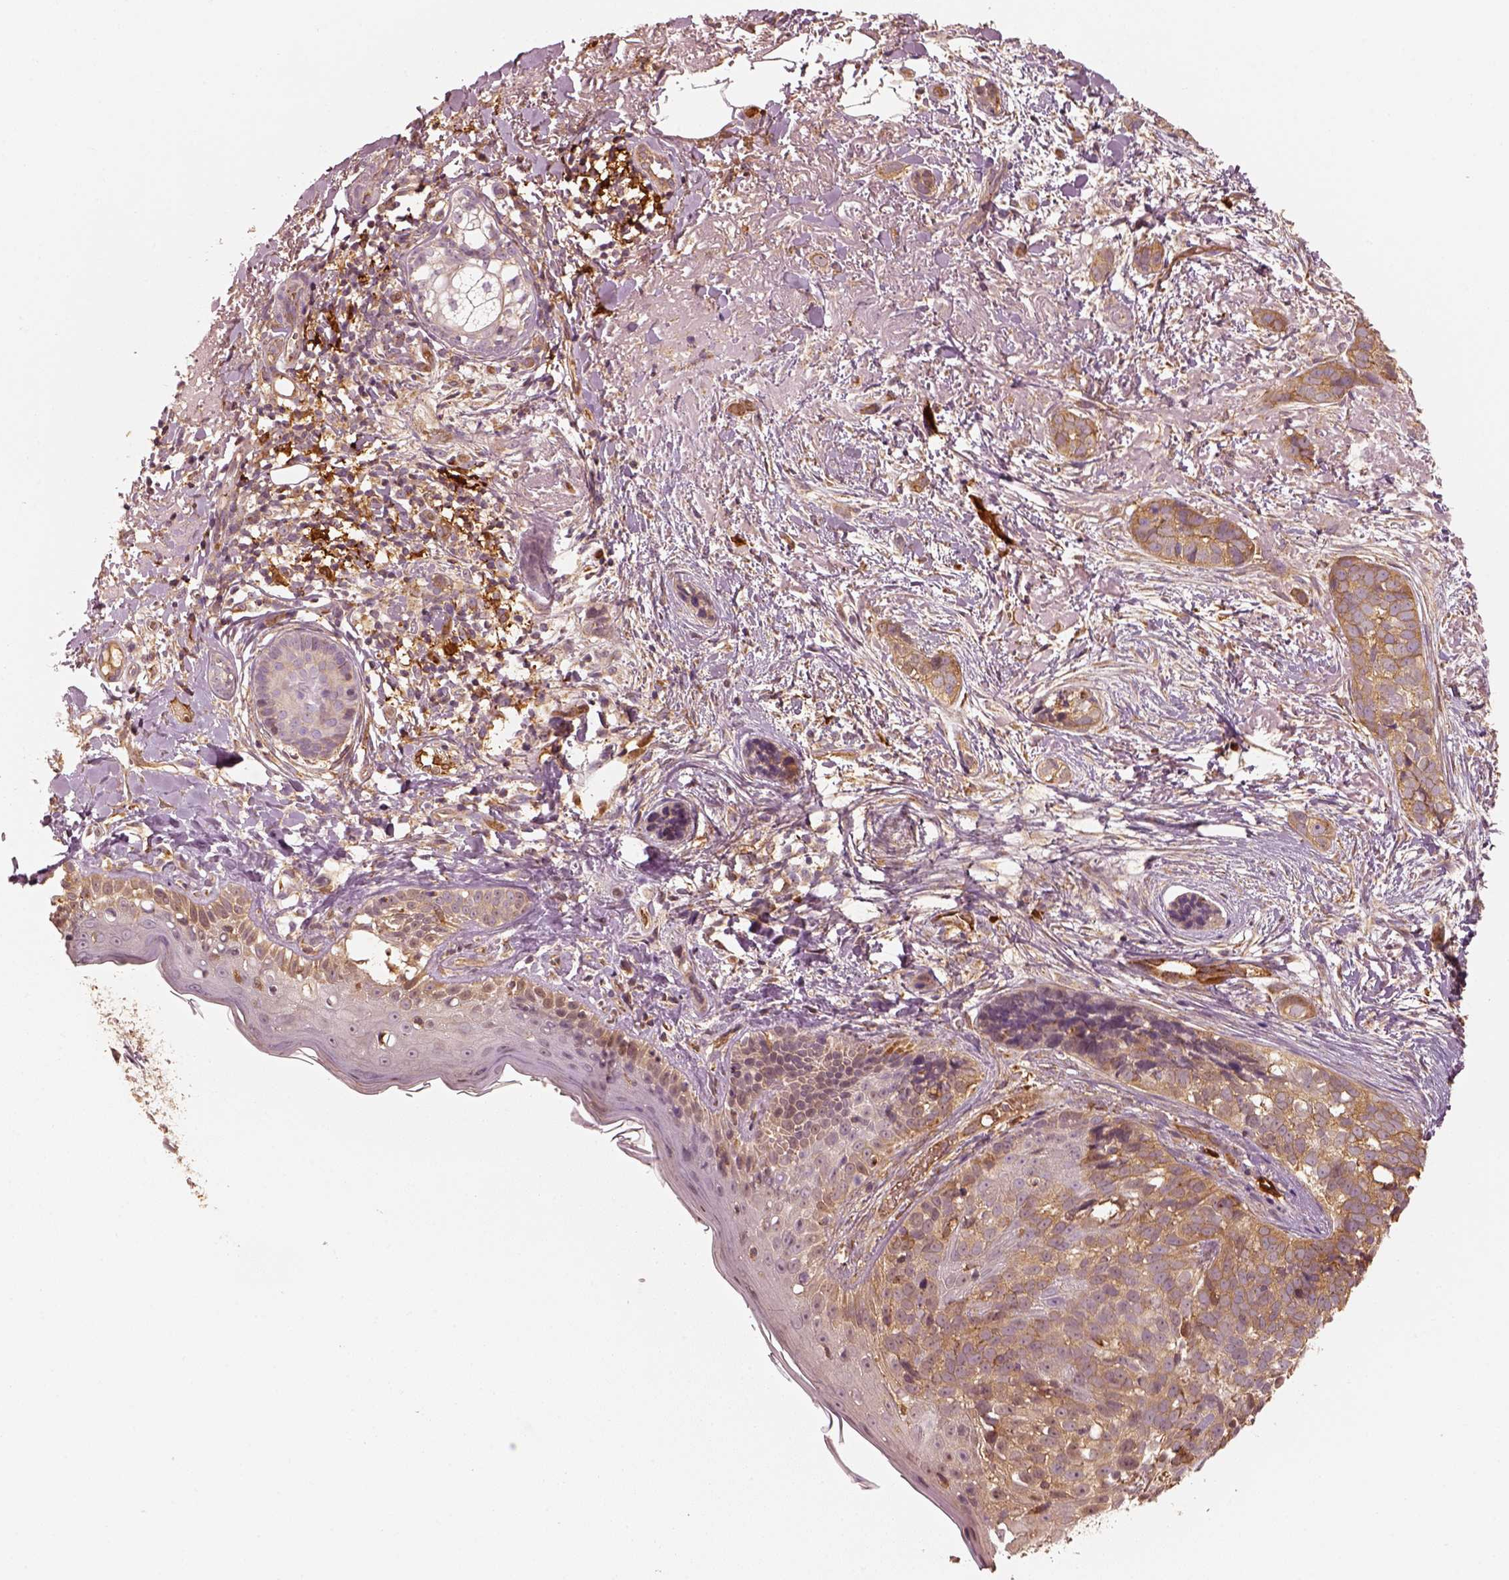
{"staining": {"intensity": "moderate", "quantity": ">75%", "location": "cytoplasmic/membranous"}, "tissue": "skin cancer", "cell_type": "Tumor cells", "image_type": "cancer", "snomed": [{"axis": "morphology", "description": "Basal cell carcinoma"}, {"axis": "topography", "description": "Skin"}], "caption": "Immunohistochemical staining of human skin cancer (basal cell carcinoma) displays moderate cytoplasmic/membranous protein positivity in about >75% of tumor cells.", "gene": "FSCN1", "patient": {"sex": "male", "age": 87}}